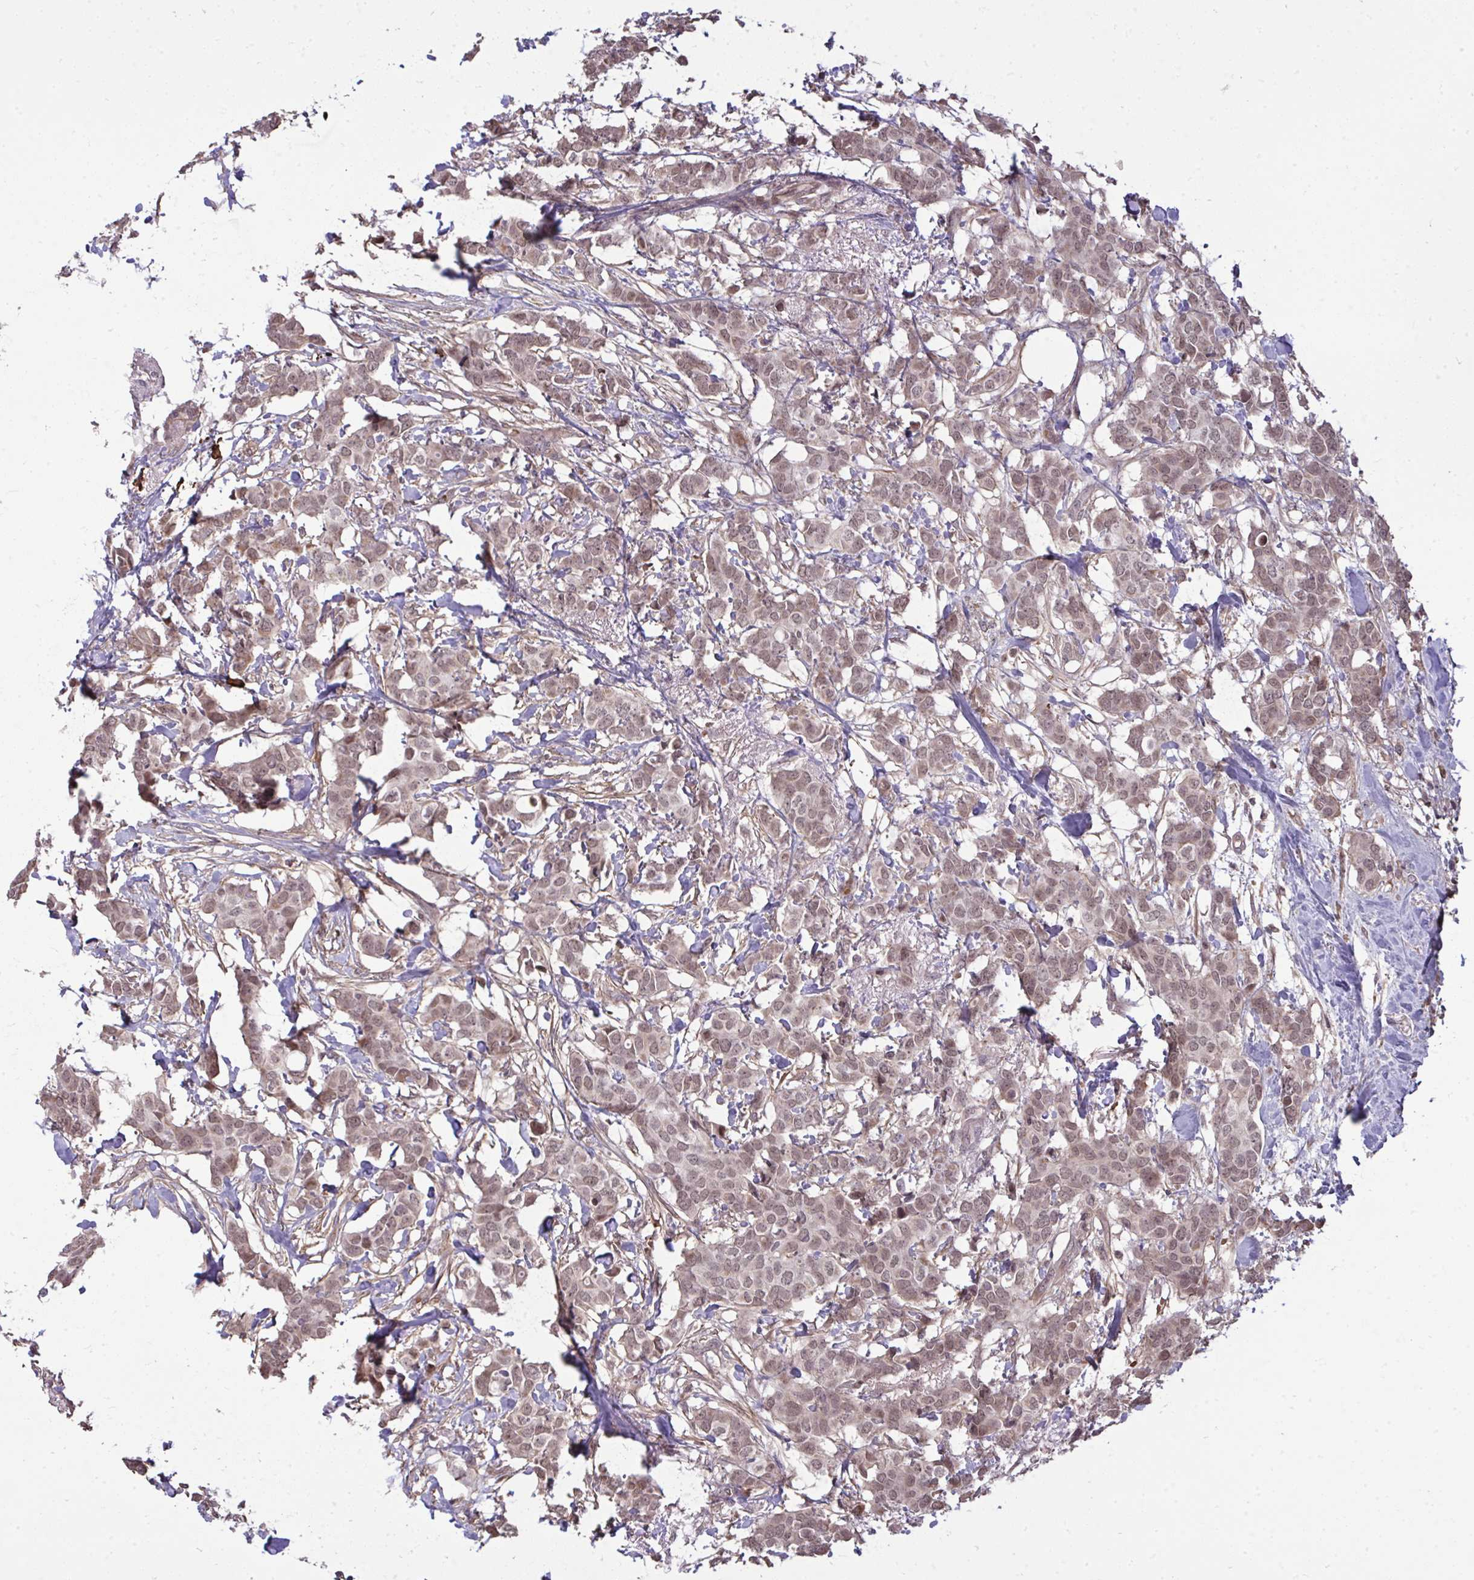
{"staining": {"intensity": "moderate", "quantity": ">75%", "location": "nuclear"}, "tissue": "breast cancer", "cell_type": "Tumor cells", "image_type": "cancer", "snomed": [{"axis": "morphology", "description": "Duct carcinoma"}, {"axis": "topography", "description": "Breast"}], "caption": "This photomicrograph displays intraductal carcinoma (breast) stained with immunohistochemistry (IHC) to label a protein in brown. The nuclear of tumor cells show moderate positivity for the protein. Nuclei are counter-stained blue.", "gene": "ZSCAN9", "patient": {"sex": "female", "age": 62}}